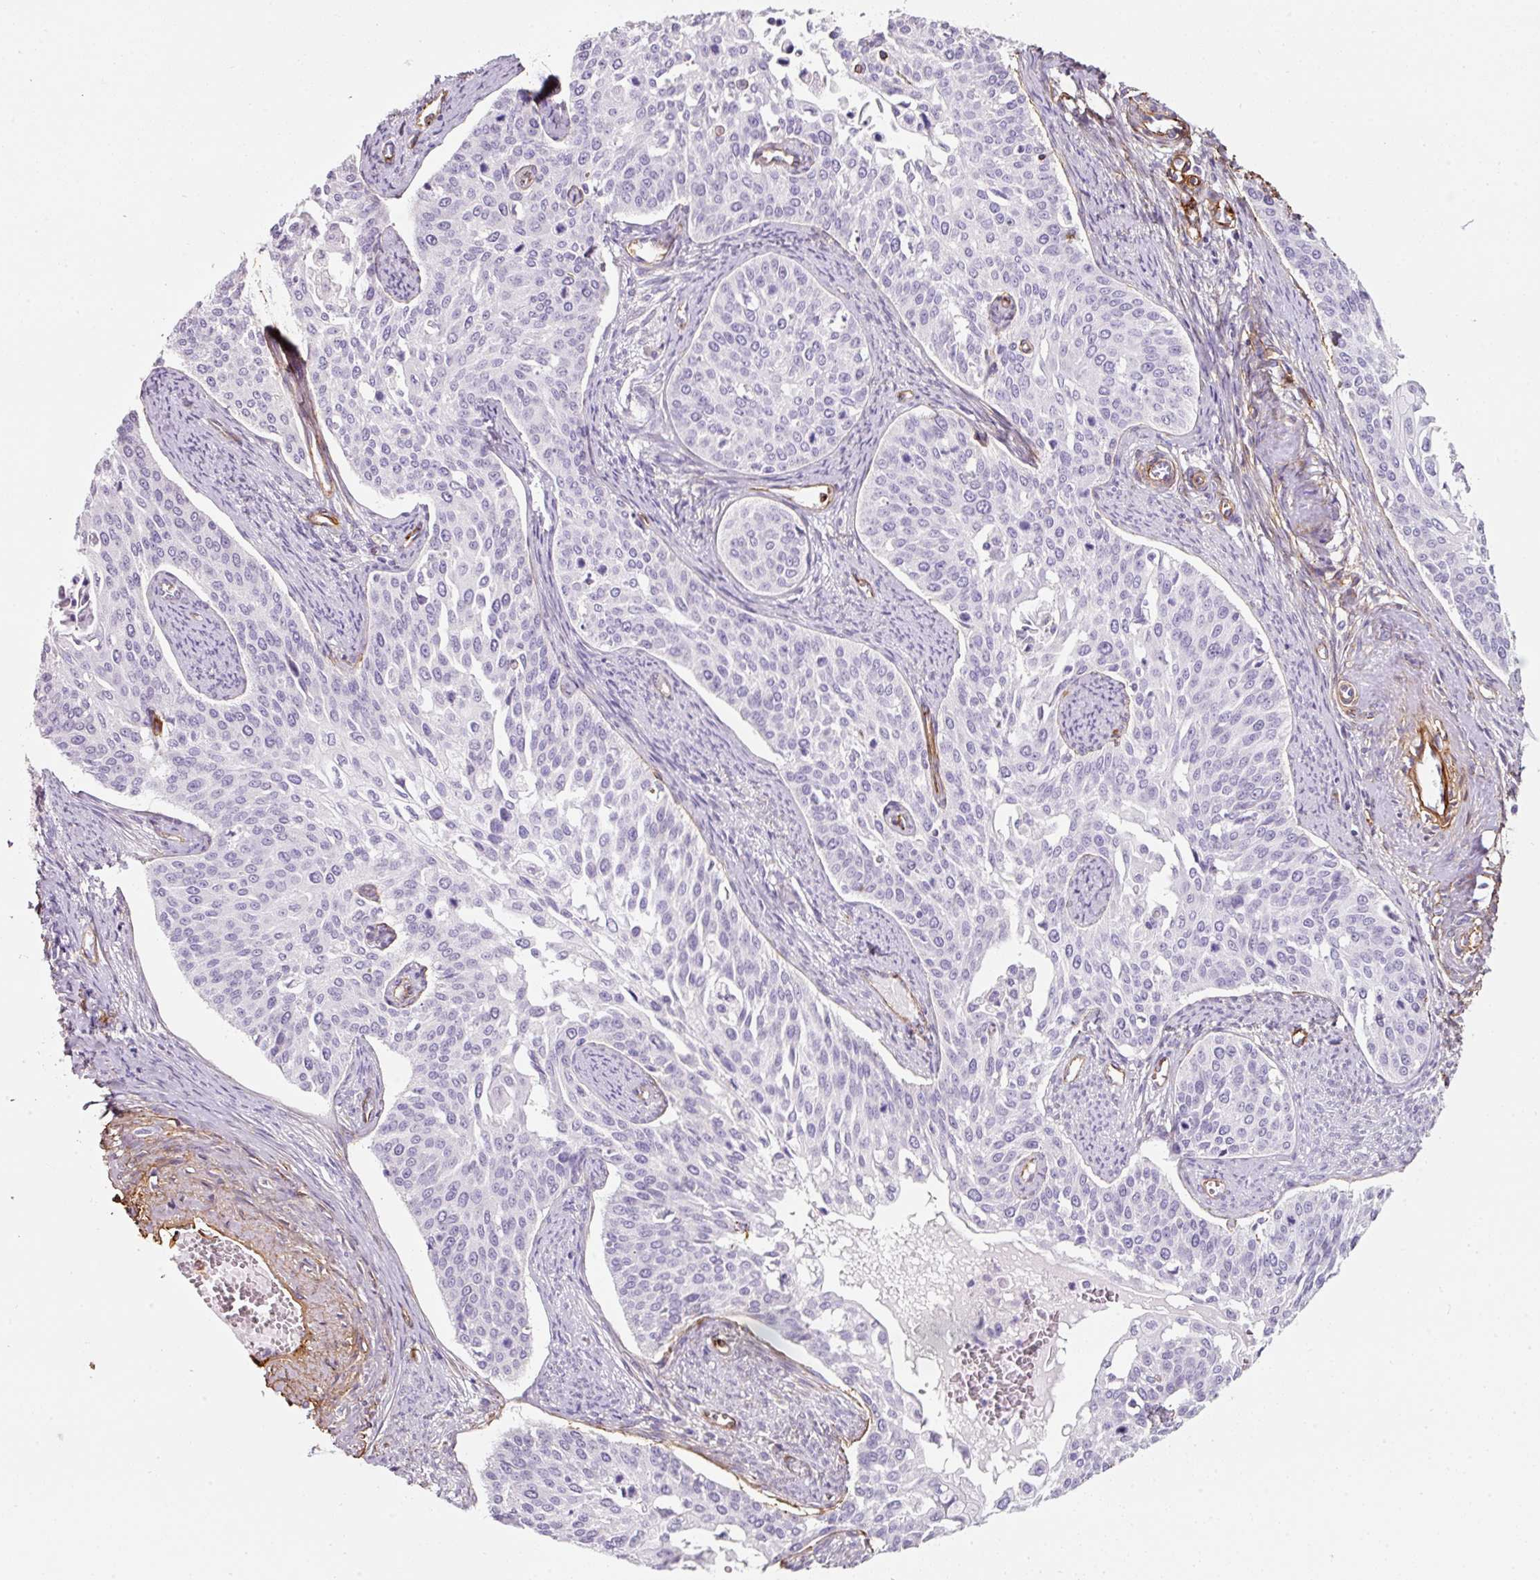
{"staining": {"intensity": "negative", "quantity": "none", "location": "none"}, "tissue": "cervical cancer", "cell_type": "Tumor cells", "image_type": "cancer", "snomed": [{"axis": "morphology", "description": "Squamous cell carcinoma, NOS"}, {"axis": "topography", "description": "Cervix"}], "caption": "Human cervical cancer stained for a protein using immunohistochemistry demonstrates no positivity in tumor cells.", "gene": "LOXL4", "patient": {"sex": "female", "age": 44}}